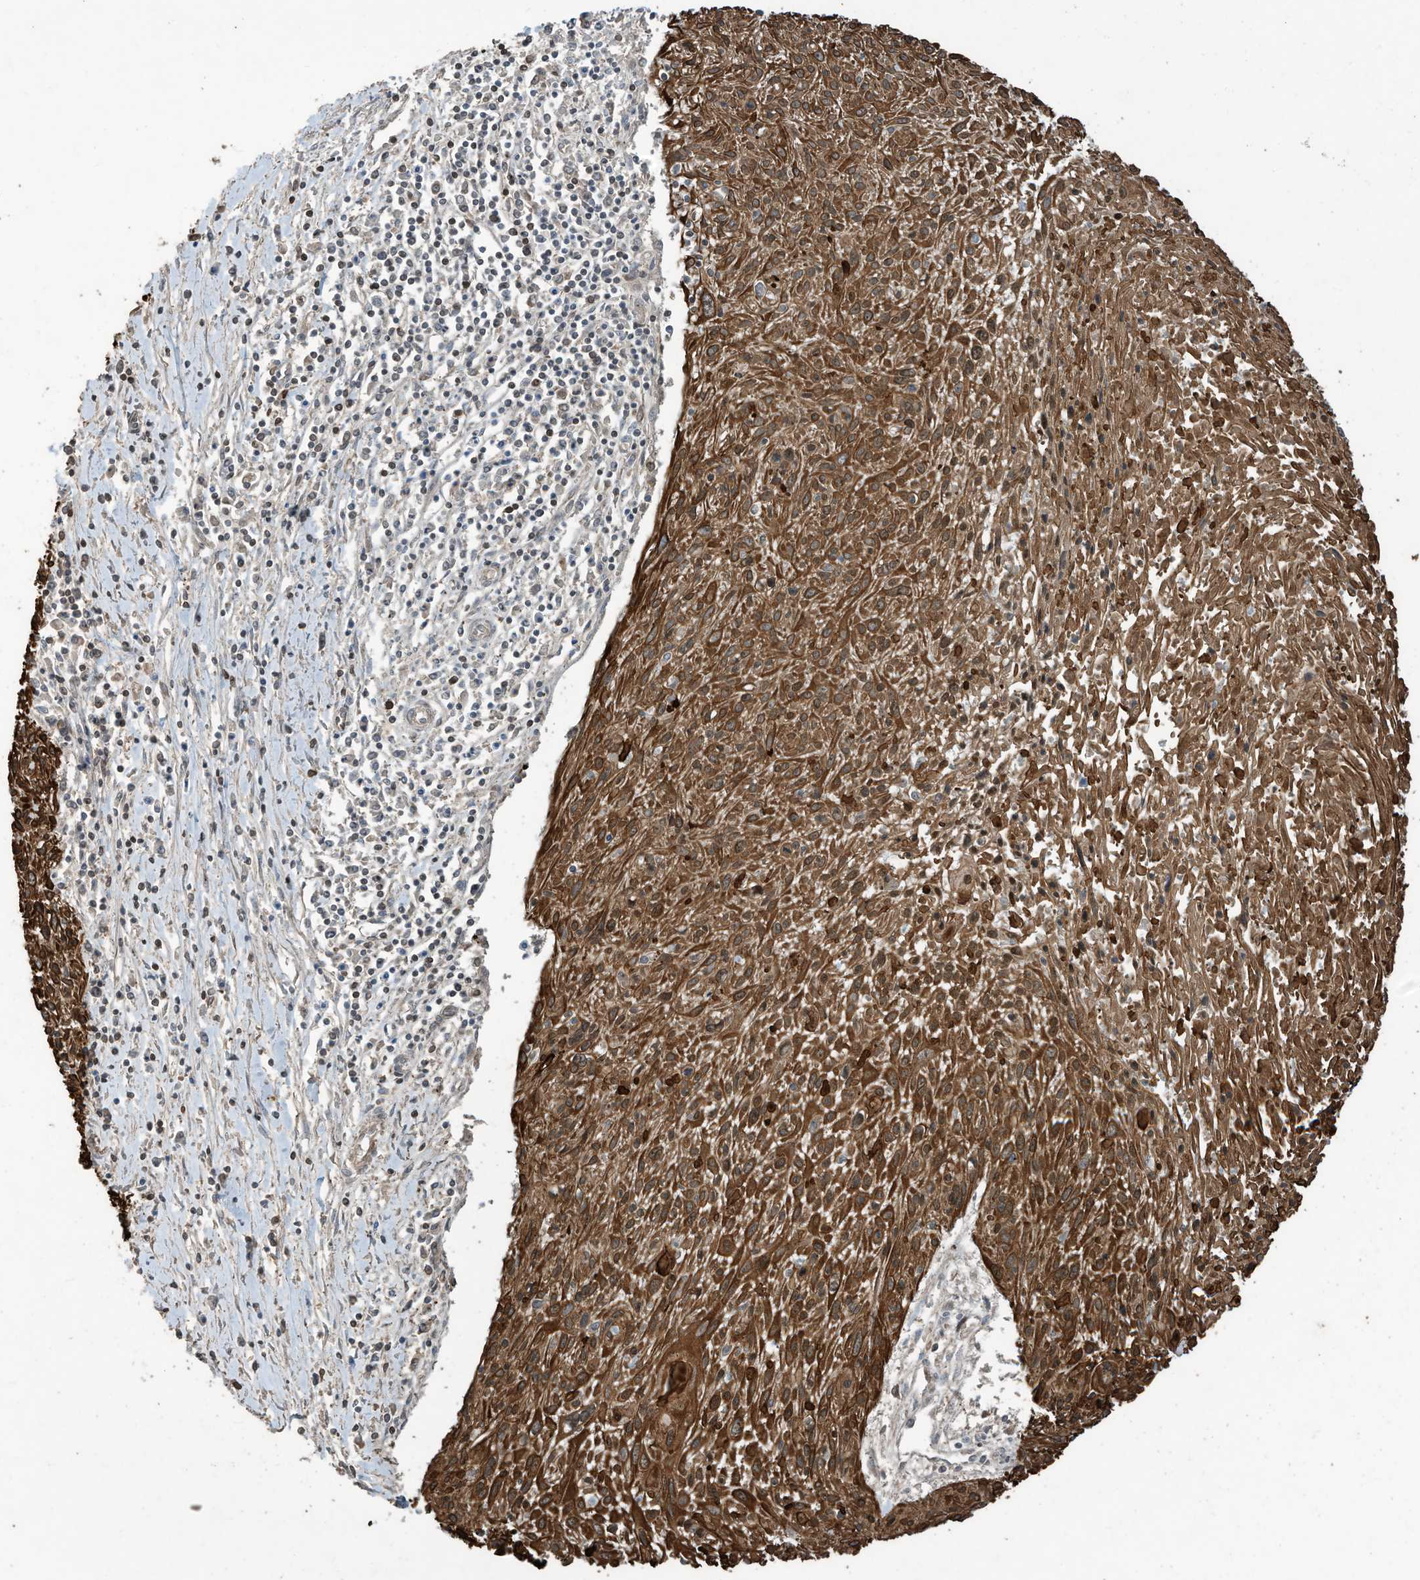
{"staining": {"intensity": "strong", "quantity": ">75%", "location": "cytoplasmic/membranous"}, "tissue": "cervical cancer", "cell_type": "Tumor cells", "image_type": "cancer", "snomed": [{"axis": "morphology", "description": "Squamous cell carcinoma, NOS"}, {"axis": "topography", "description": "Cervix"}], "caption": "Immunohistochemical staining of cervical cancer (squamous cell carcinoma) displays strong cytoplasmic/membranous protein expression in about >75% of tumor cells. (brown staining indicates protein expression, while blue staining denotes nuclei).", "gene": "ZNF653", "patient": {"sex": "female", "age": 51}}